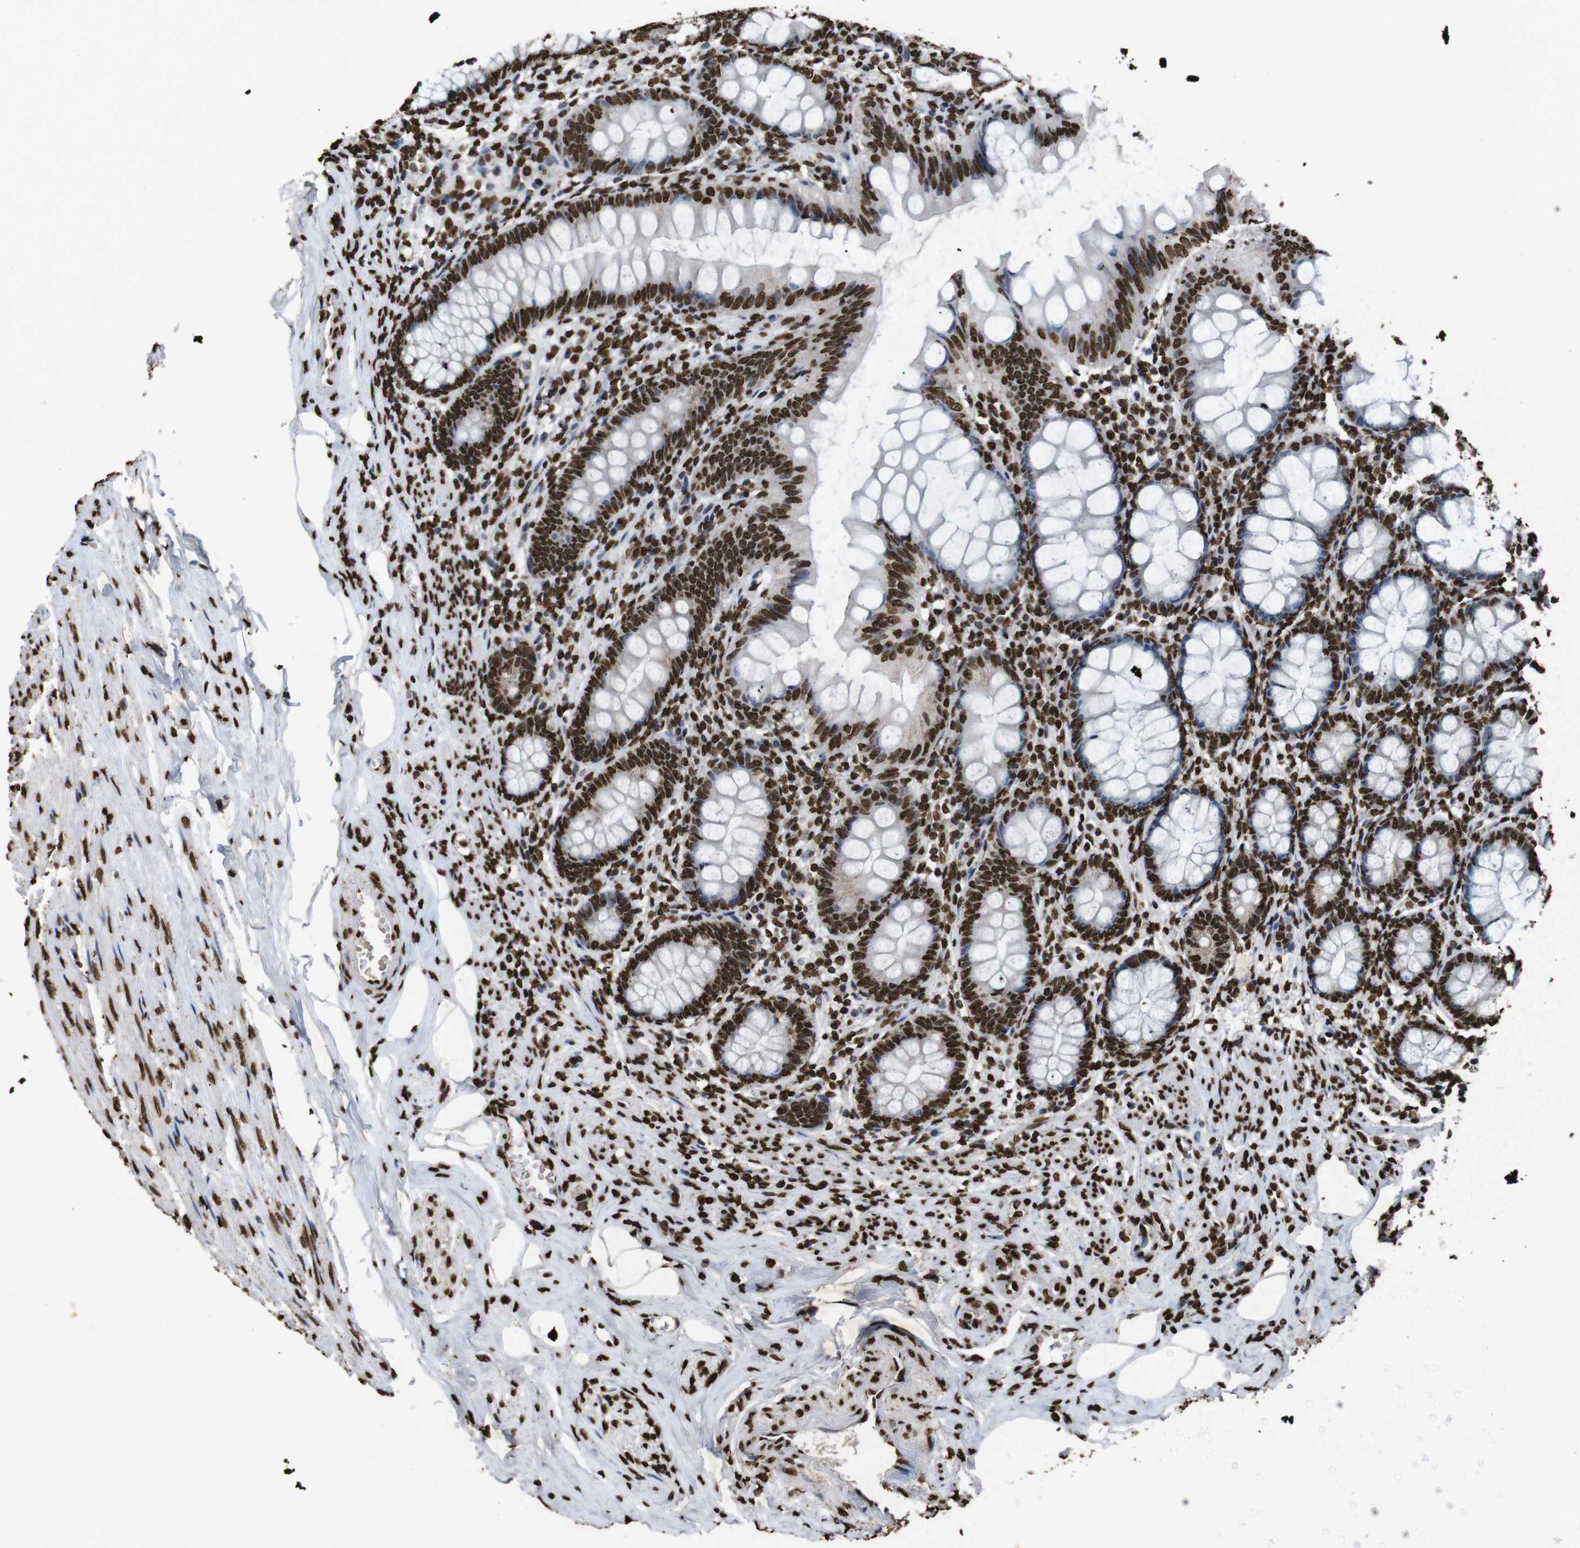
{"staining": {"intensity": "strong", "quantity": ">75%", "location": "nuclear"}, "tissue": "appendix", "cell_type": "Glandular cells", "image_type": "normal", "snomed": [{"axis": "morphology", "description": "Normal tissue, NOS"}, {"axis": "topography", "description": "Appendix"}], "caption": "IHC histopathology image of unremarkable human appendix stained for a protein (brown), which shows high levels of strong nuclear positivity in approximately >75% of glandular cells.", "gene": "MDM2", "patient": {"sex": "female", "age": 77}}